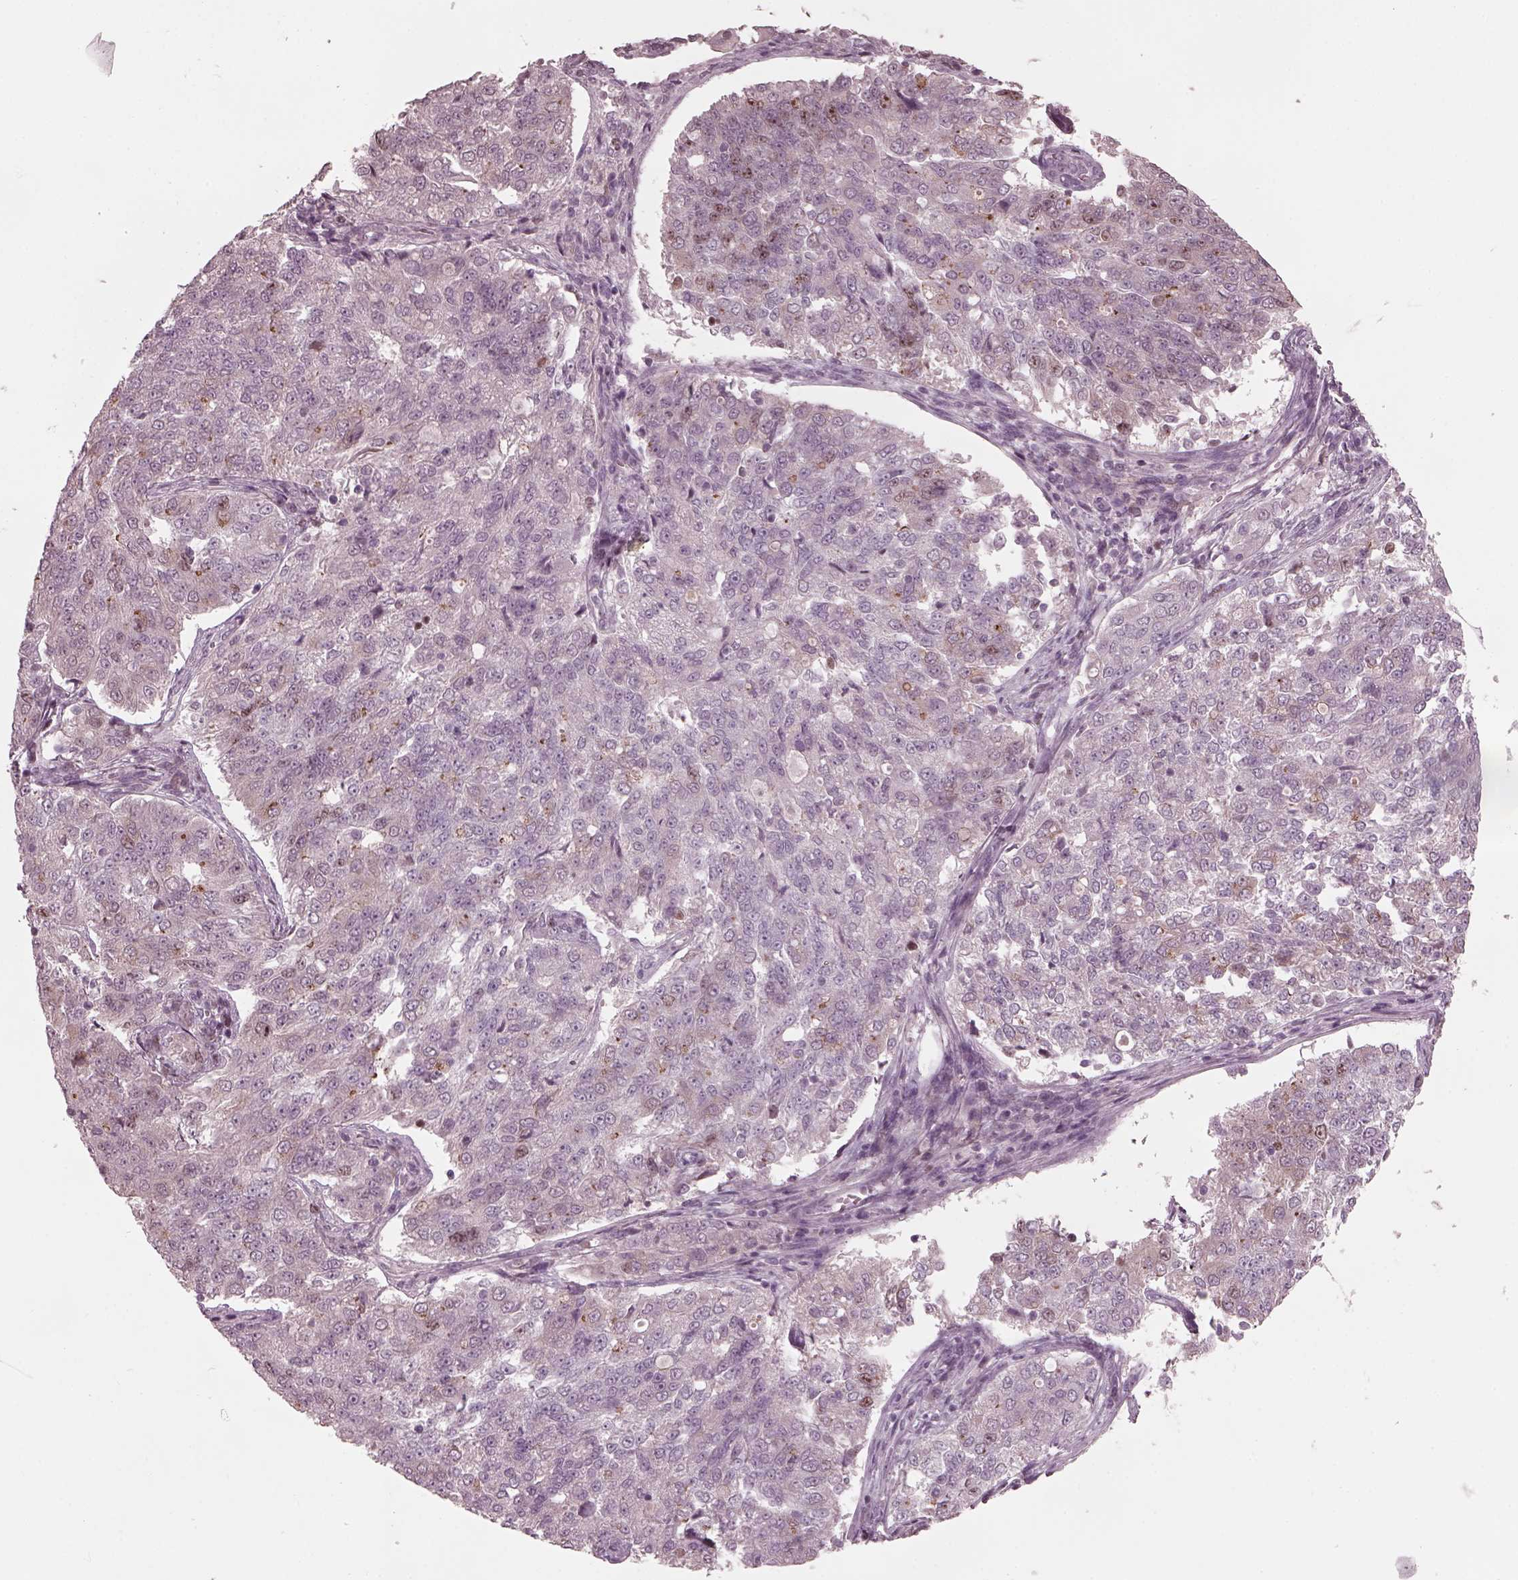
{"staining": {"intensity": "negative", "quantity": "none", "location": "none"}, "tissue": "endometrial cancer", "cell_type": "Tumor cells", "image_type": "cancer", "snomed": [{"axis": "morphology", "description": "Adenocarcinoma, NOS"}, {"axis": "topography", "description": "Endometrium"}], "caption": "The IHC image has no significant staining in tumor cells of endometrial adenocarcinoma tissue. Nuclei are stained in blue.", "gene": "SAXO1", "patient": {"sex": "female", "age": 43}}